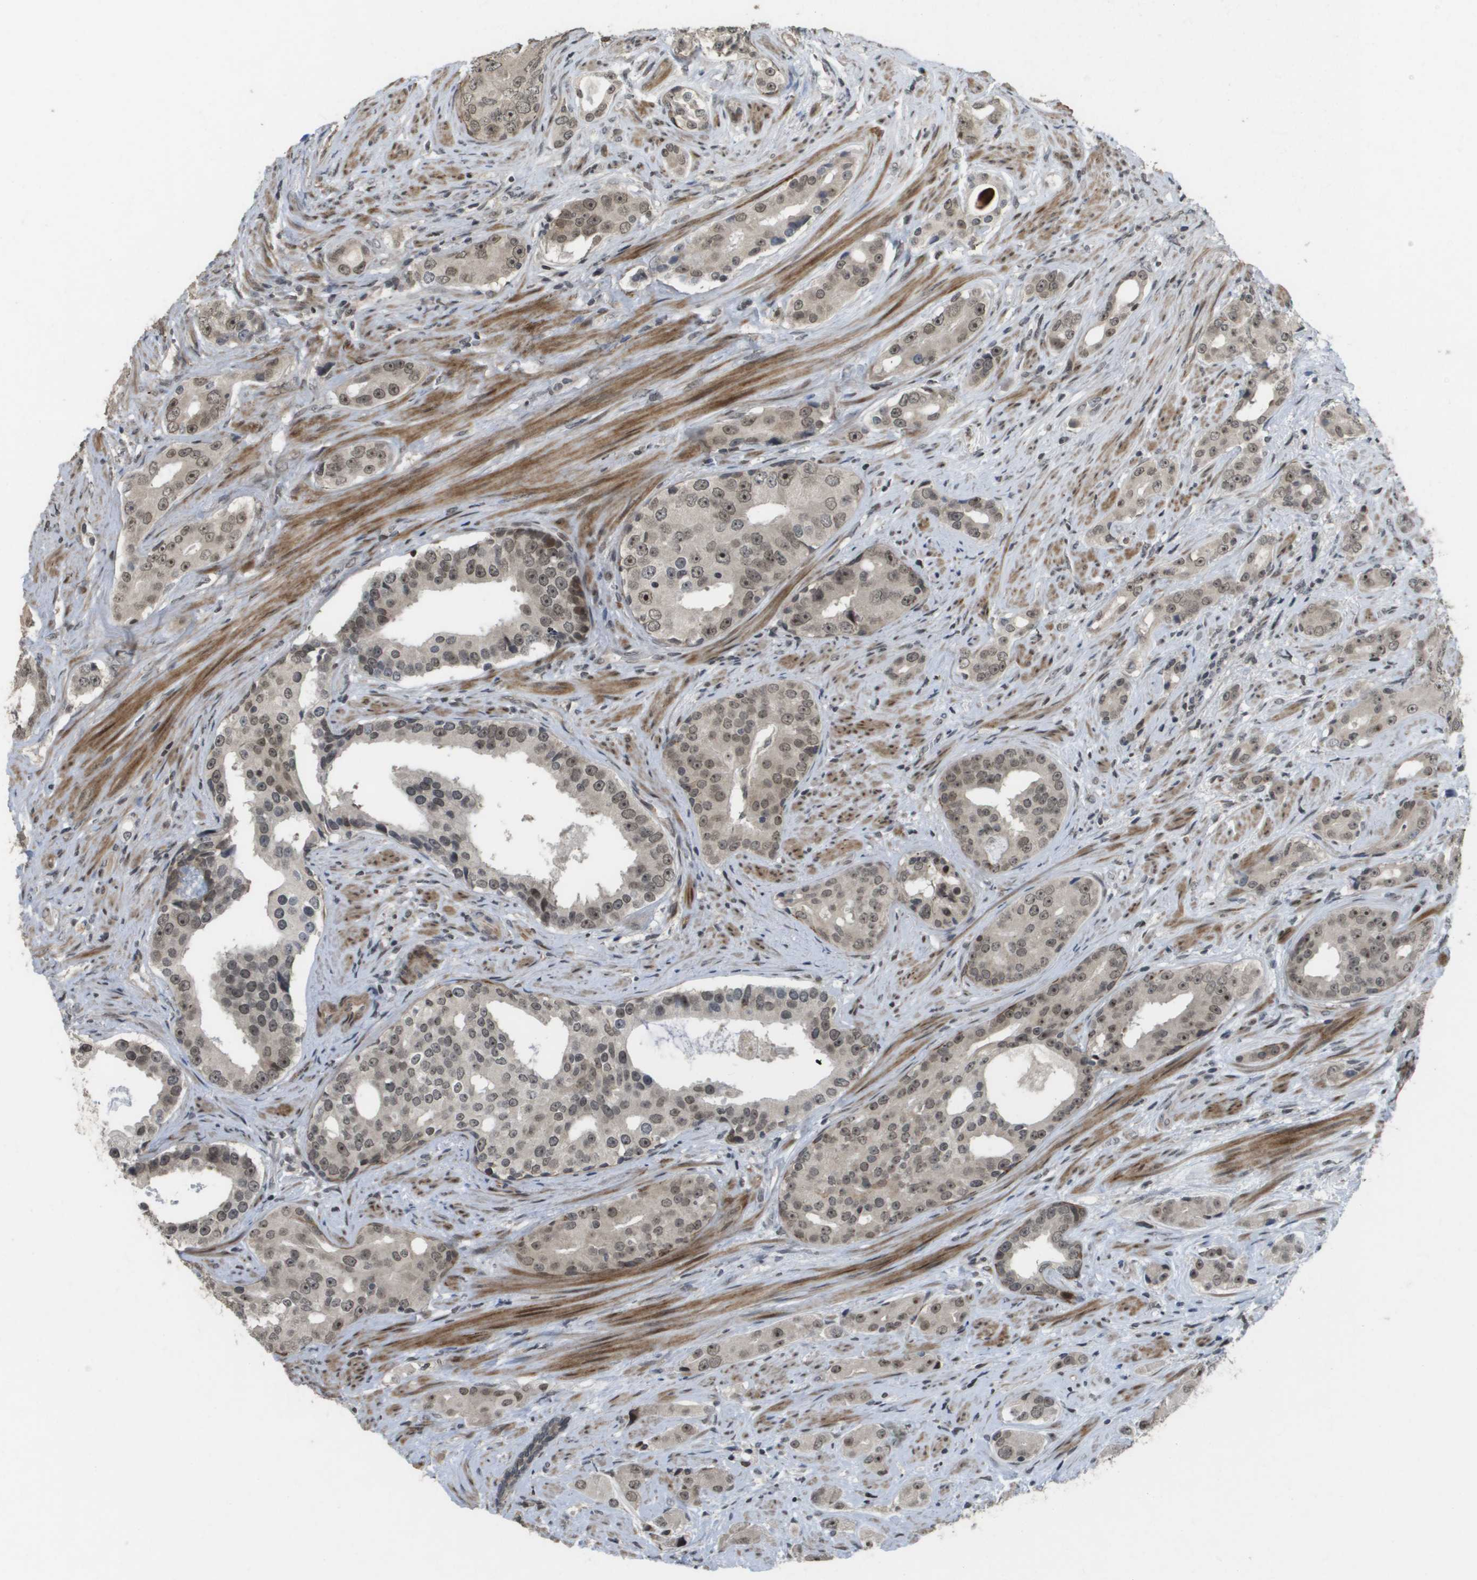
{"staining": {"intensity": "weak", "quantity": "25%-75%", "location": "nuclear"}, "tissue": "prostate cancer", "cell_type": "Tumor cells", "image_type": "cancer", "snomed": [{"axis": "morphology", "description": "Adenocarcinoma, High grade"}, {"axis": "topography", "description": "Prostate"}], "caption": "Prostate cancer (adenocarcinoma (high-grade)) stained with DAB (3,3'-diaminobenzidine) IHC demonstrates low levels of weak nuclear staining in approximately 25%-75% of tumor cells. (DAB (3,3'-diaminobenzidine) = brown stain, brightfield microscopy at high magnification).", "gene": "KAT5", "patient": {"sex": "male", "age": 71}}